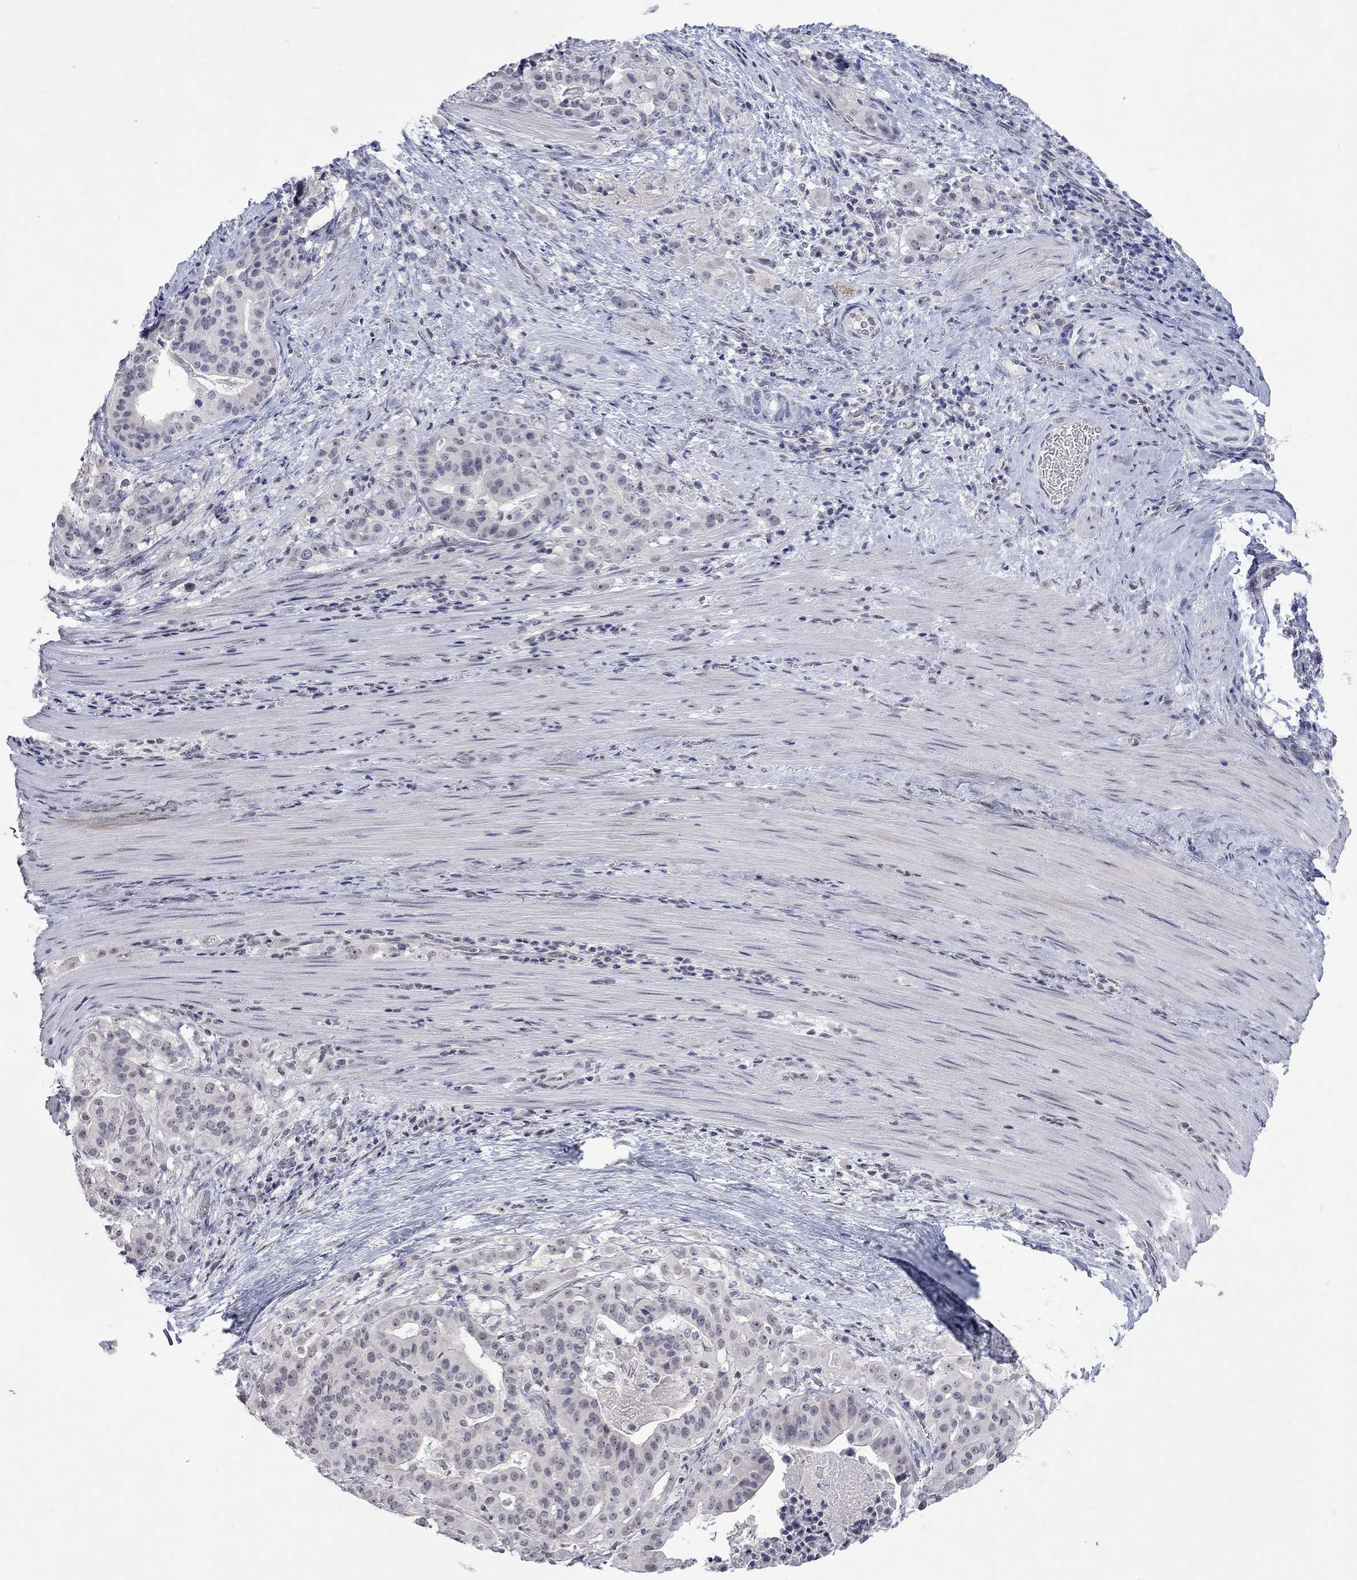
{"staining": {"intensity": "negative", "quantity": "none", "location": "none"}, "tissue": "stomach cancer", "cell_type": "Tumor cells", "image_type": "cancer", "snomed": [{"axis": "morphology", "description": "Adenocarcinoma, NOS"}, {"axis": "topography", "description": "Stomach"}], "caption": "DAB (3,3'-diaminobenzidine) immunohistochemical staining of stomach cancer displays no significant staining in tumor cells. (DAB (3,3'-diaminobenzidine) immunohistochemistry (IHC), high magnification).", "gene": "TMEM143", "patient": {"sex": "male", "age": 48}}